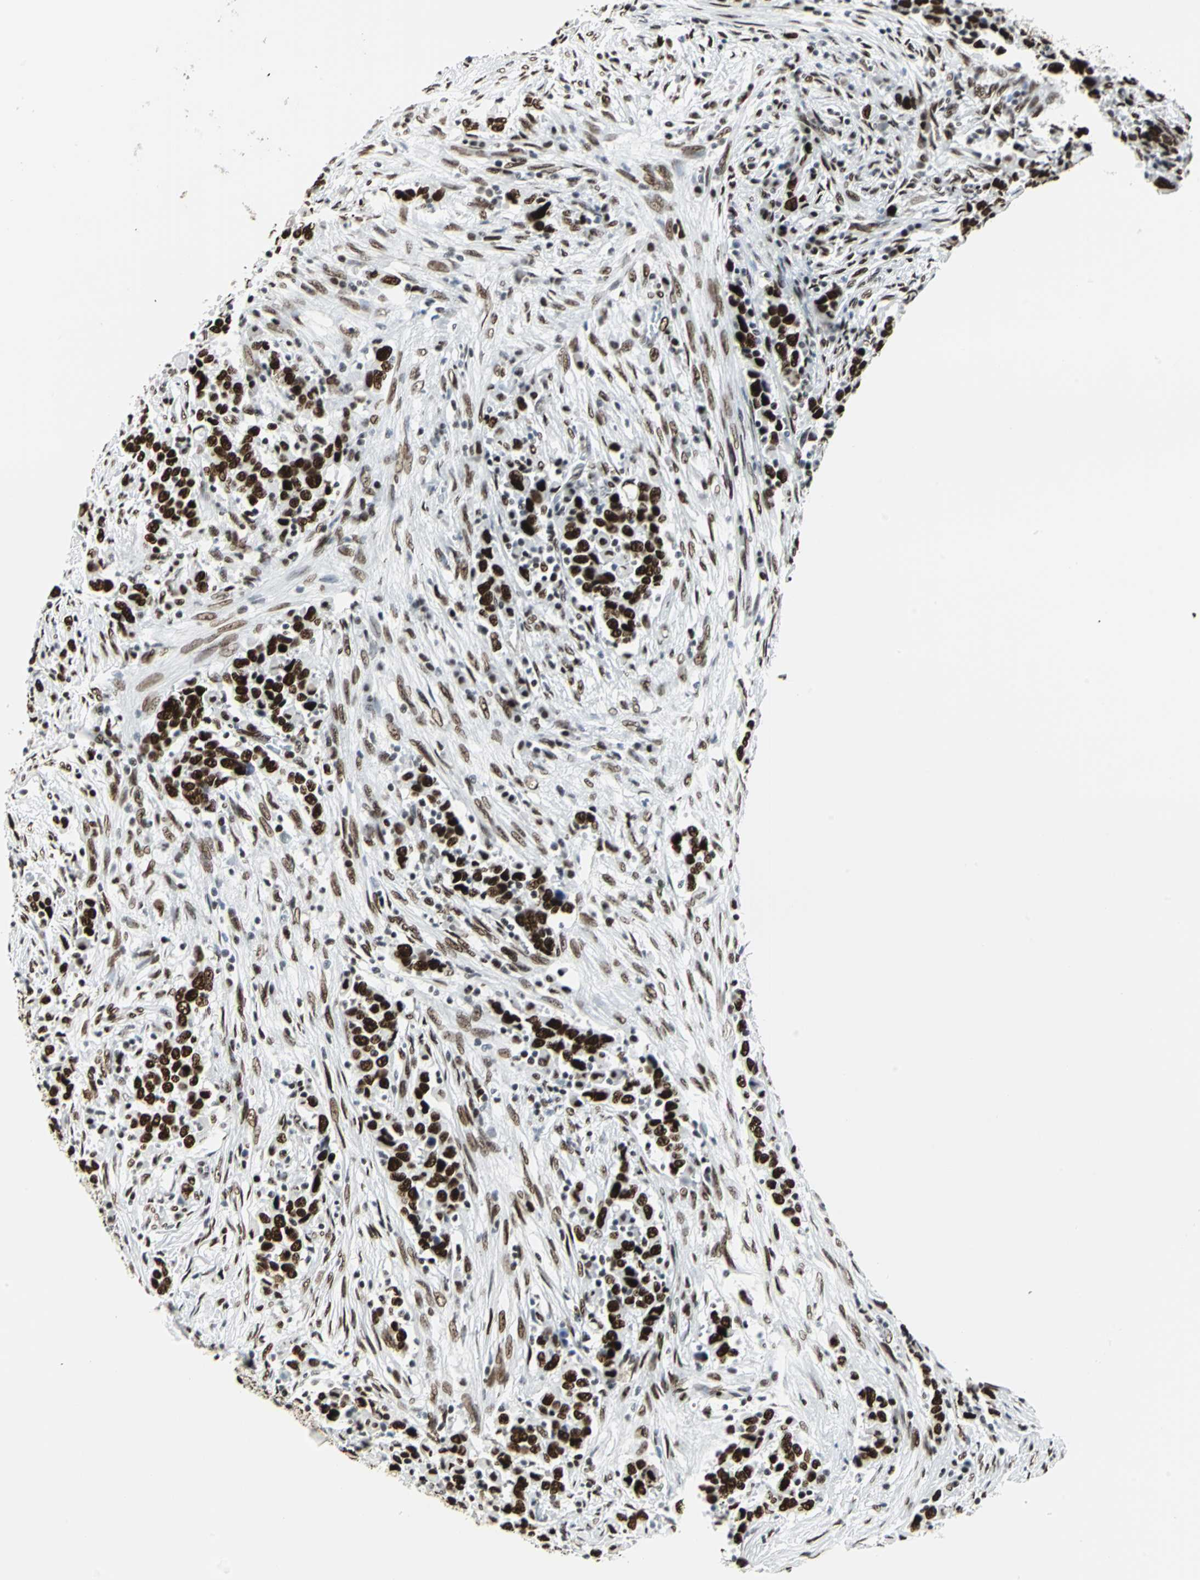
{"staining": {"intensity": "strong", "quantity": ">75%", "location": "nuclear"}, "tissue": "urothelial cancer", "cell_type": "Tumor cells", "image_type": "cancer", "snomed": [{"axis": "morphology", "description": "Urothelial carcinoma, High grade"}, {"axis": "topography", "description": "Urinary bladder"}], "caption": "Protein staining of high-grade urothelial carcinoma tissue shows strong nuclear staining in approximately >75% of tumor cells. Immunohistochemistry stains the protein of interest in brown and the nuclei are stained blue.", "gene": "HDAC2", "patient": {"sex": "male", "age": 61}}